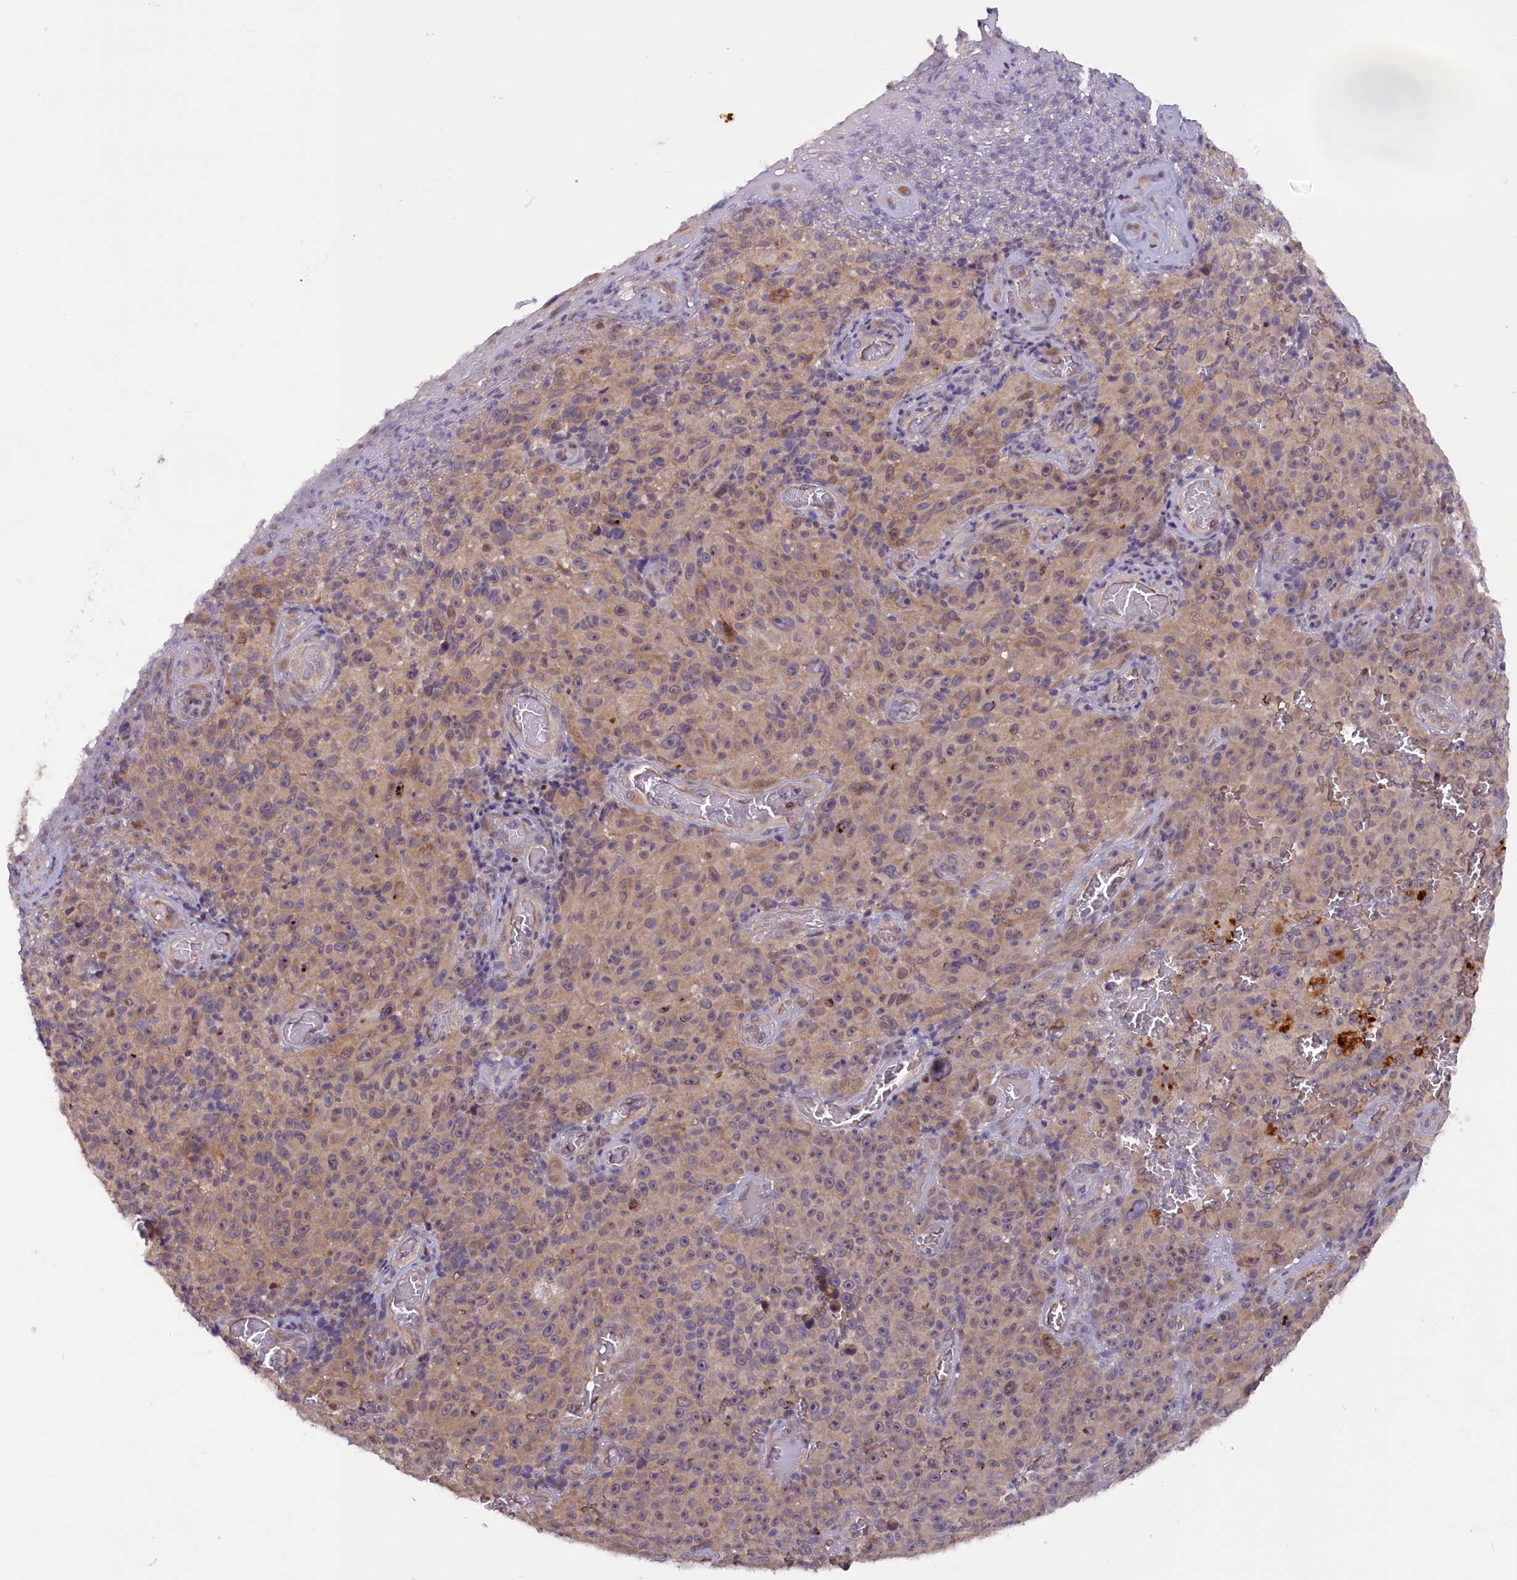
{"staining": {"intensity": "weak", "quantity": ">75%", "location": "cytoplasmic/membranous"}, "tissue": "melanoma", "cell_type": "Tumor cells", "image_type": "cancer", "snomed": [{"axis": "morphology", "description": "Malignant melanoma, NOS"}, {"axis": "topography", "description": "Skin"}], "caption": "Approximately >75% of tumor cells in human melanoma display weak cytoplasmic/membranous protein expression as visualized by brown immunohistochemical staining.", "gene": "CCDC9B", "patient": {"sex": "female", "age": 82}}